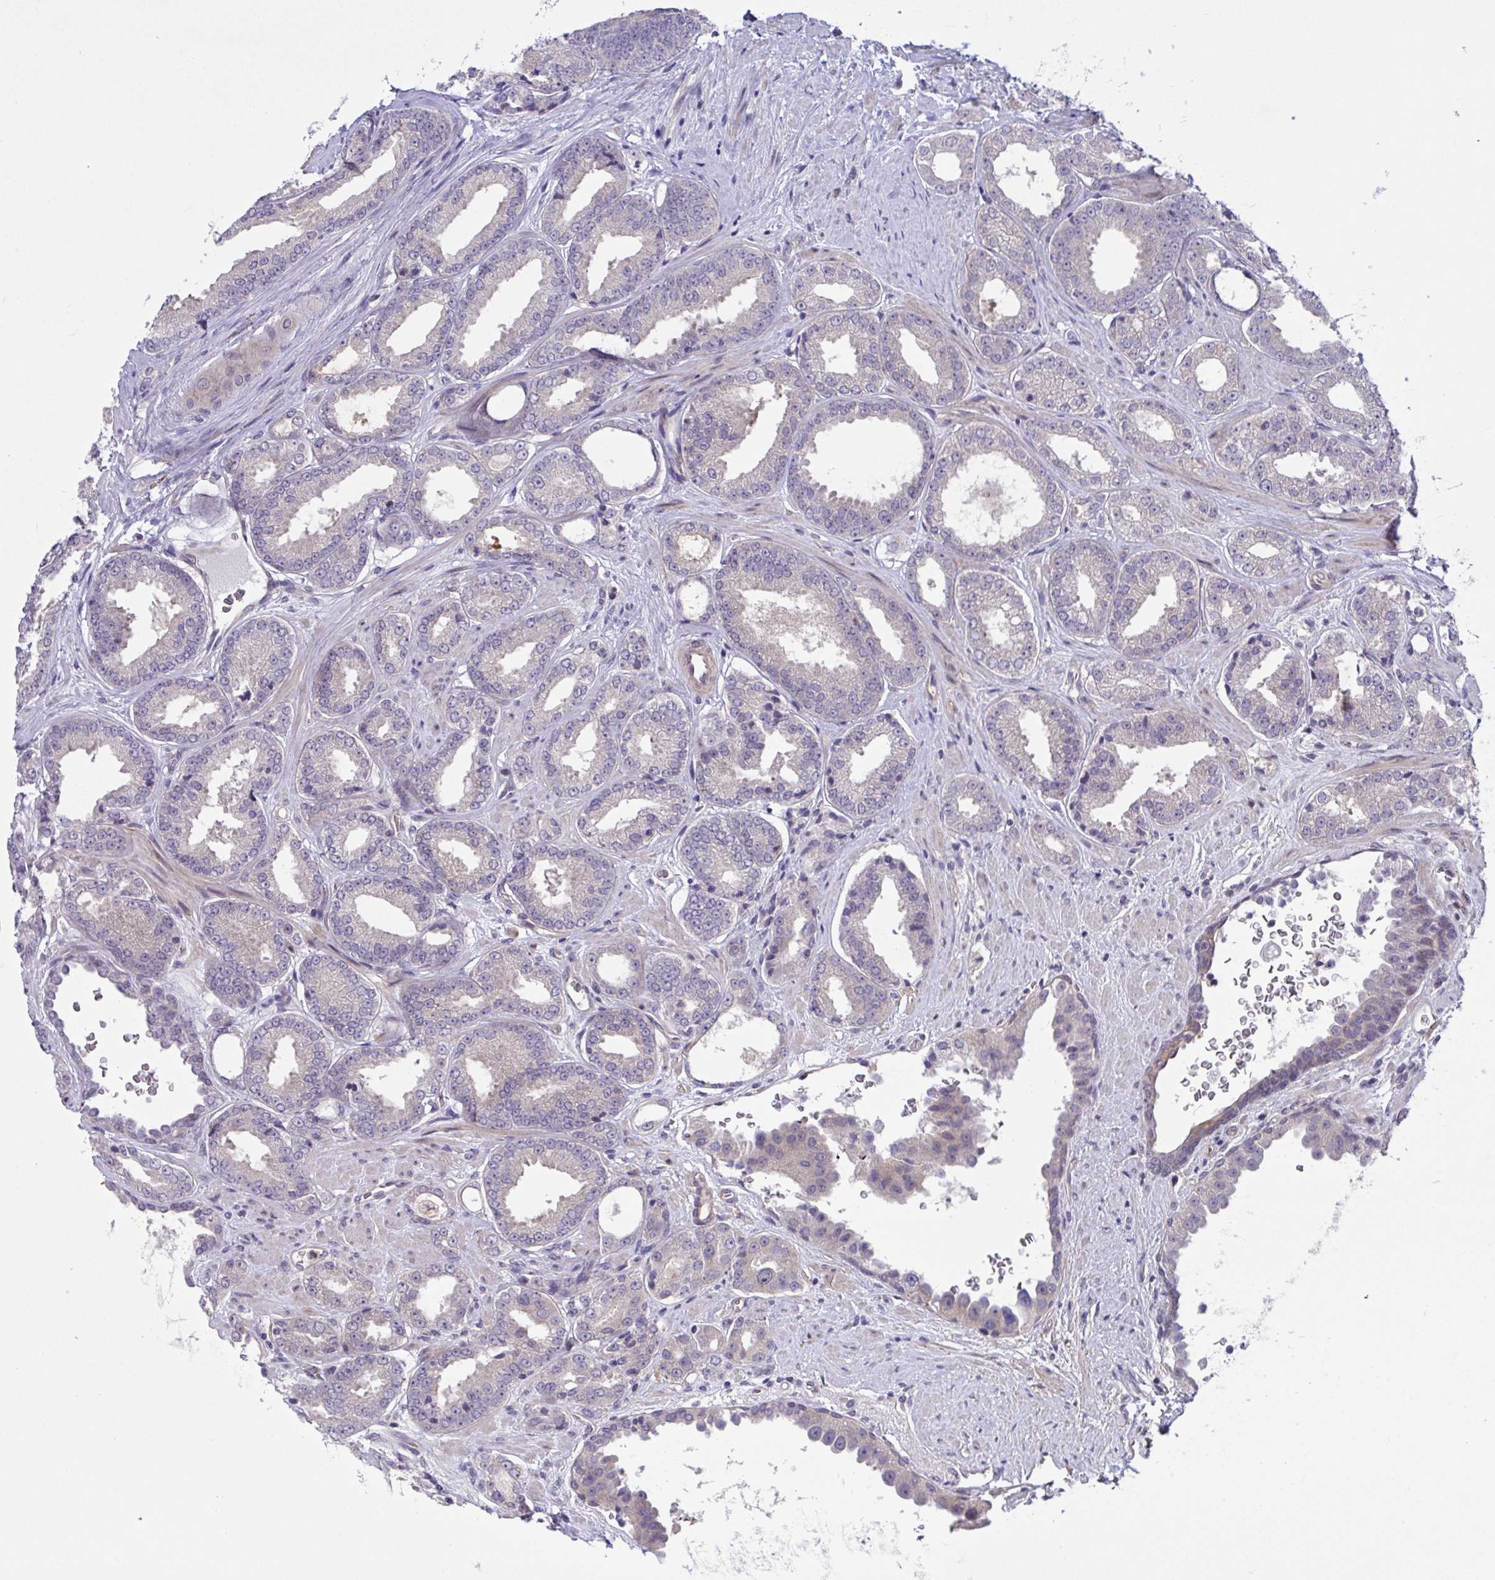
{"staining": {"intensity": "negative", "quantity": "none", "location": "none"}, "tissue": "prostate cancer", "cell_type": "Tumor cells", "image_type": "cancer", "snomed": [{"axis": "morphology", "description": "Adenocarcinoma, Low grade"}, {"axis": "topography", "description": "Prostate"}], "caption": "There is no significant staining in tumor cells of prostate adenocarcinoma (low-grade).", "gene": "RHOXF1", "patient": {"sex": "male", "age": 67}}